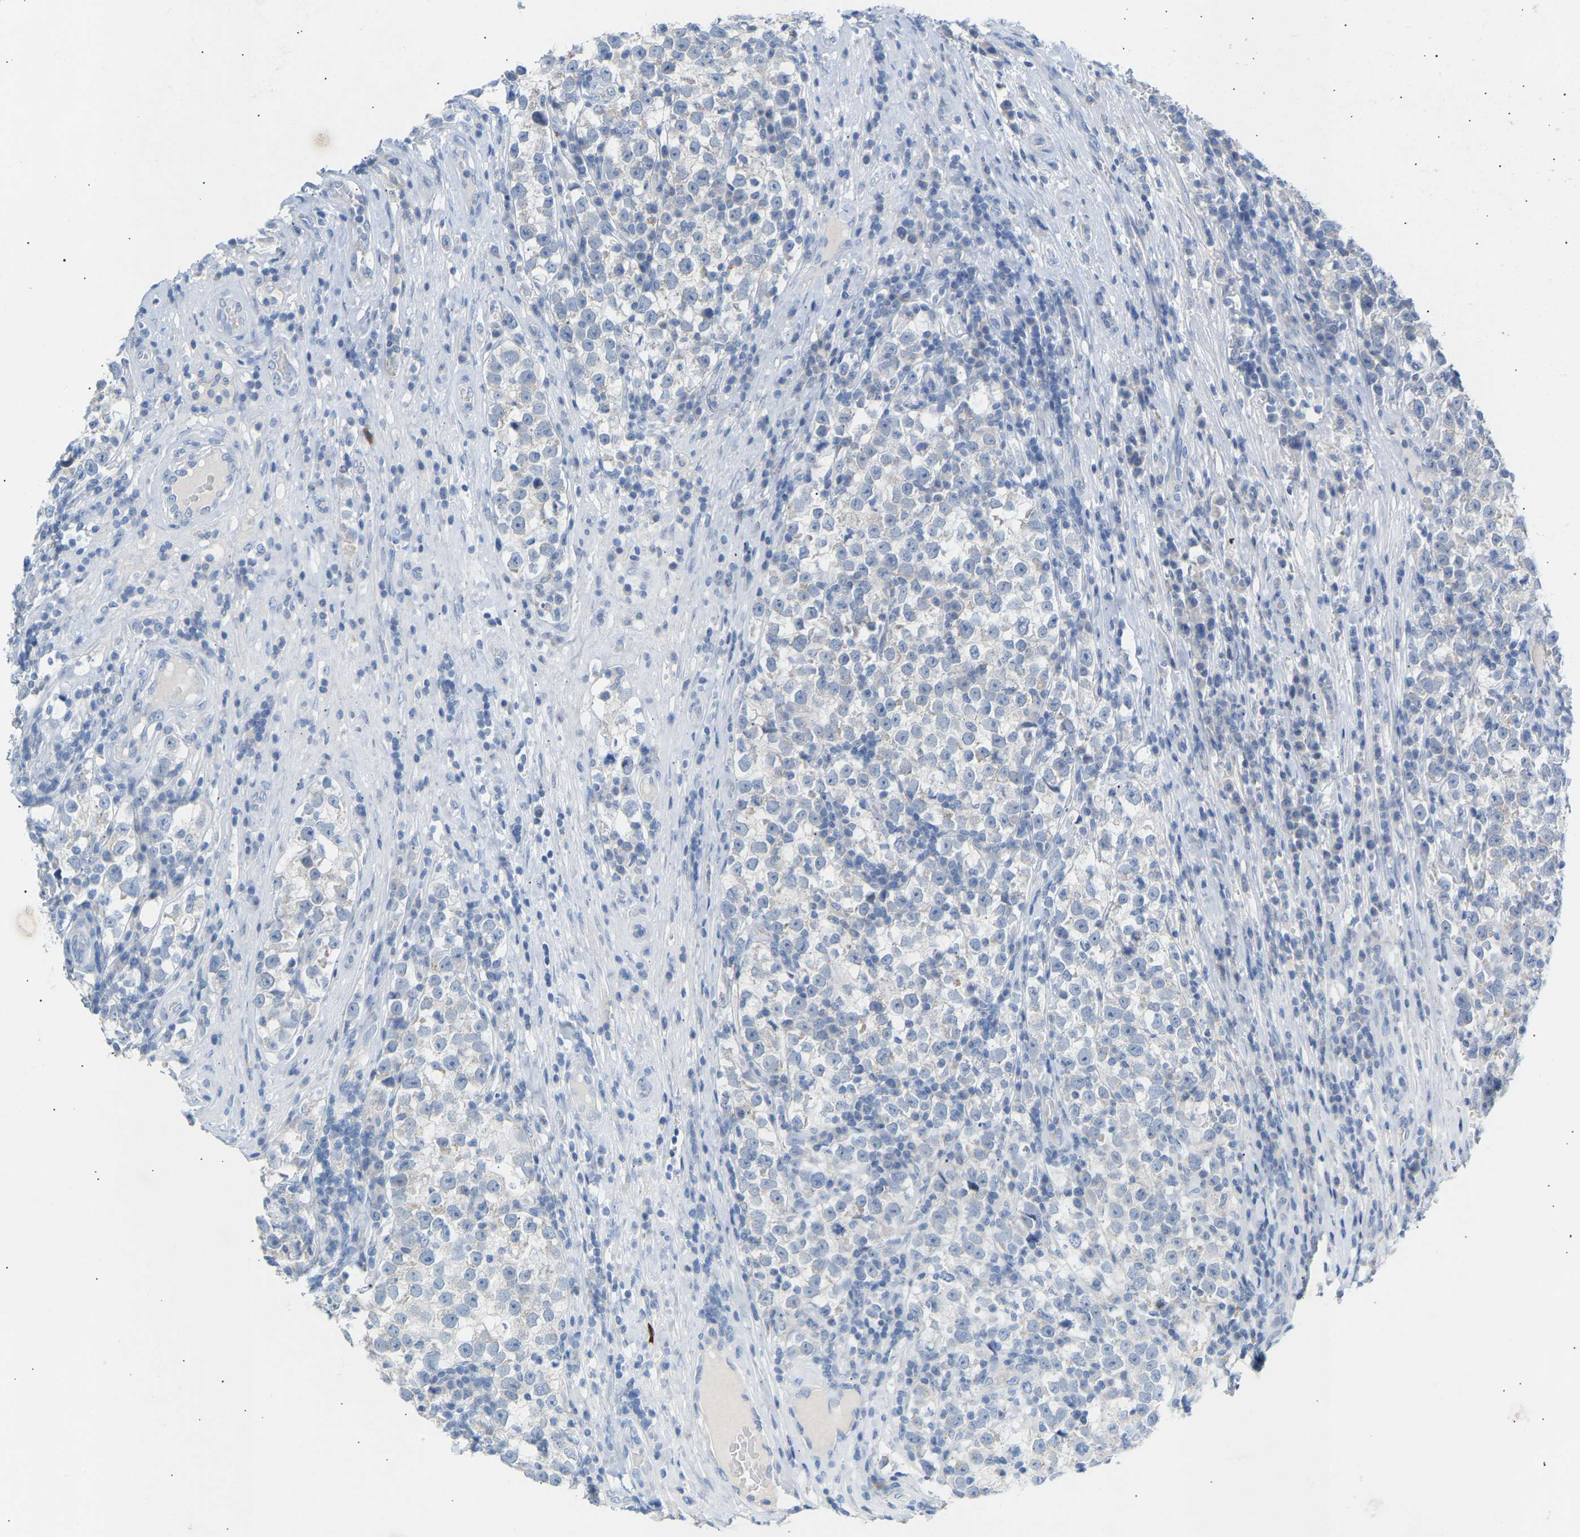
{"staining": {"intensity": "negative", "quantity": "none", "location": "none"}, "tissue": "testis cancer", "cell_type": "Tumor cells", "image_type": "cancer", "snomed": [{"axis": "morphology", "description": "Normal tissue, NOS"}, {"axis": "morphology", "description": "Seminoma, NOS"}, {"axis": "topography", "description": "Testis"}], "caption": "Human testis cancer stained for a protein using immunohistochemistry exhibits no expression in tumor cells.", "gene": "PEX1", "patient": {"sex": "male", "age": 43}}